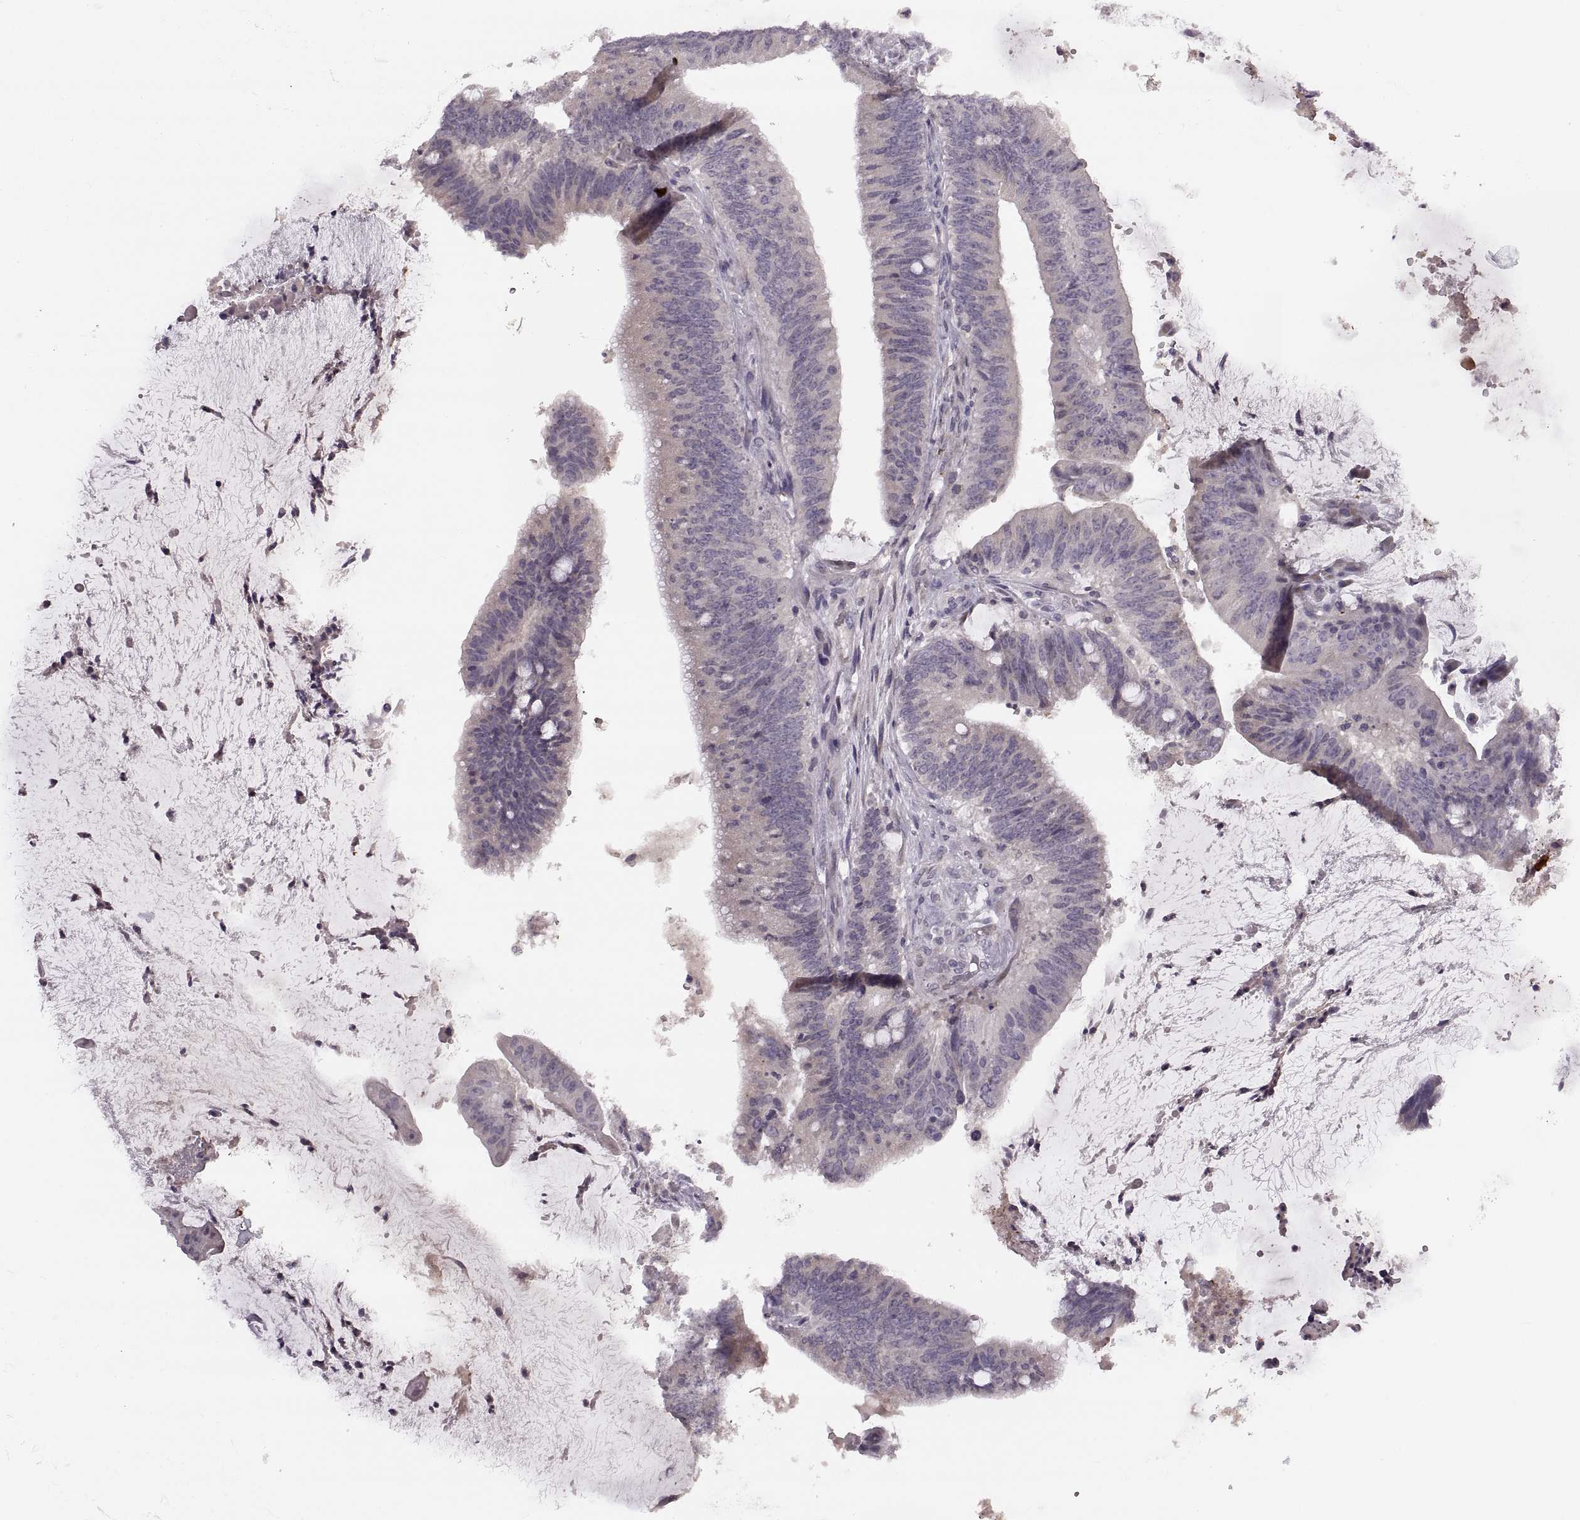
{"staining": {"intensity": "weak", "quantity": "25%-75%", "location": "cytoplasmic/membranous"}, "tissue": "colorectal cancer", "cell_type": "Tumor cells", "image_type": "cancer", "snomed": [{"axis": "morphology", "description": "Adenocarcinoma, NOS"}, {"axis": "topography", "description": "Colon"}], "caption": "Immunohistochemistry of adenocarcinoma (colorectal) demonstrates low levels of weak cytoplasmic/membranous positivity in about 25%-75% of tumor cells. The staining was performed using DAB (3,3'-diaminobenzidine) to visualize the protein expression in brown, while the nuclei were stained in blue with hematoxylin (Magnification: 20x).", "gene": "ADH6", "patient": {"sex": "female", "age": 43}}